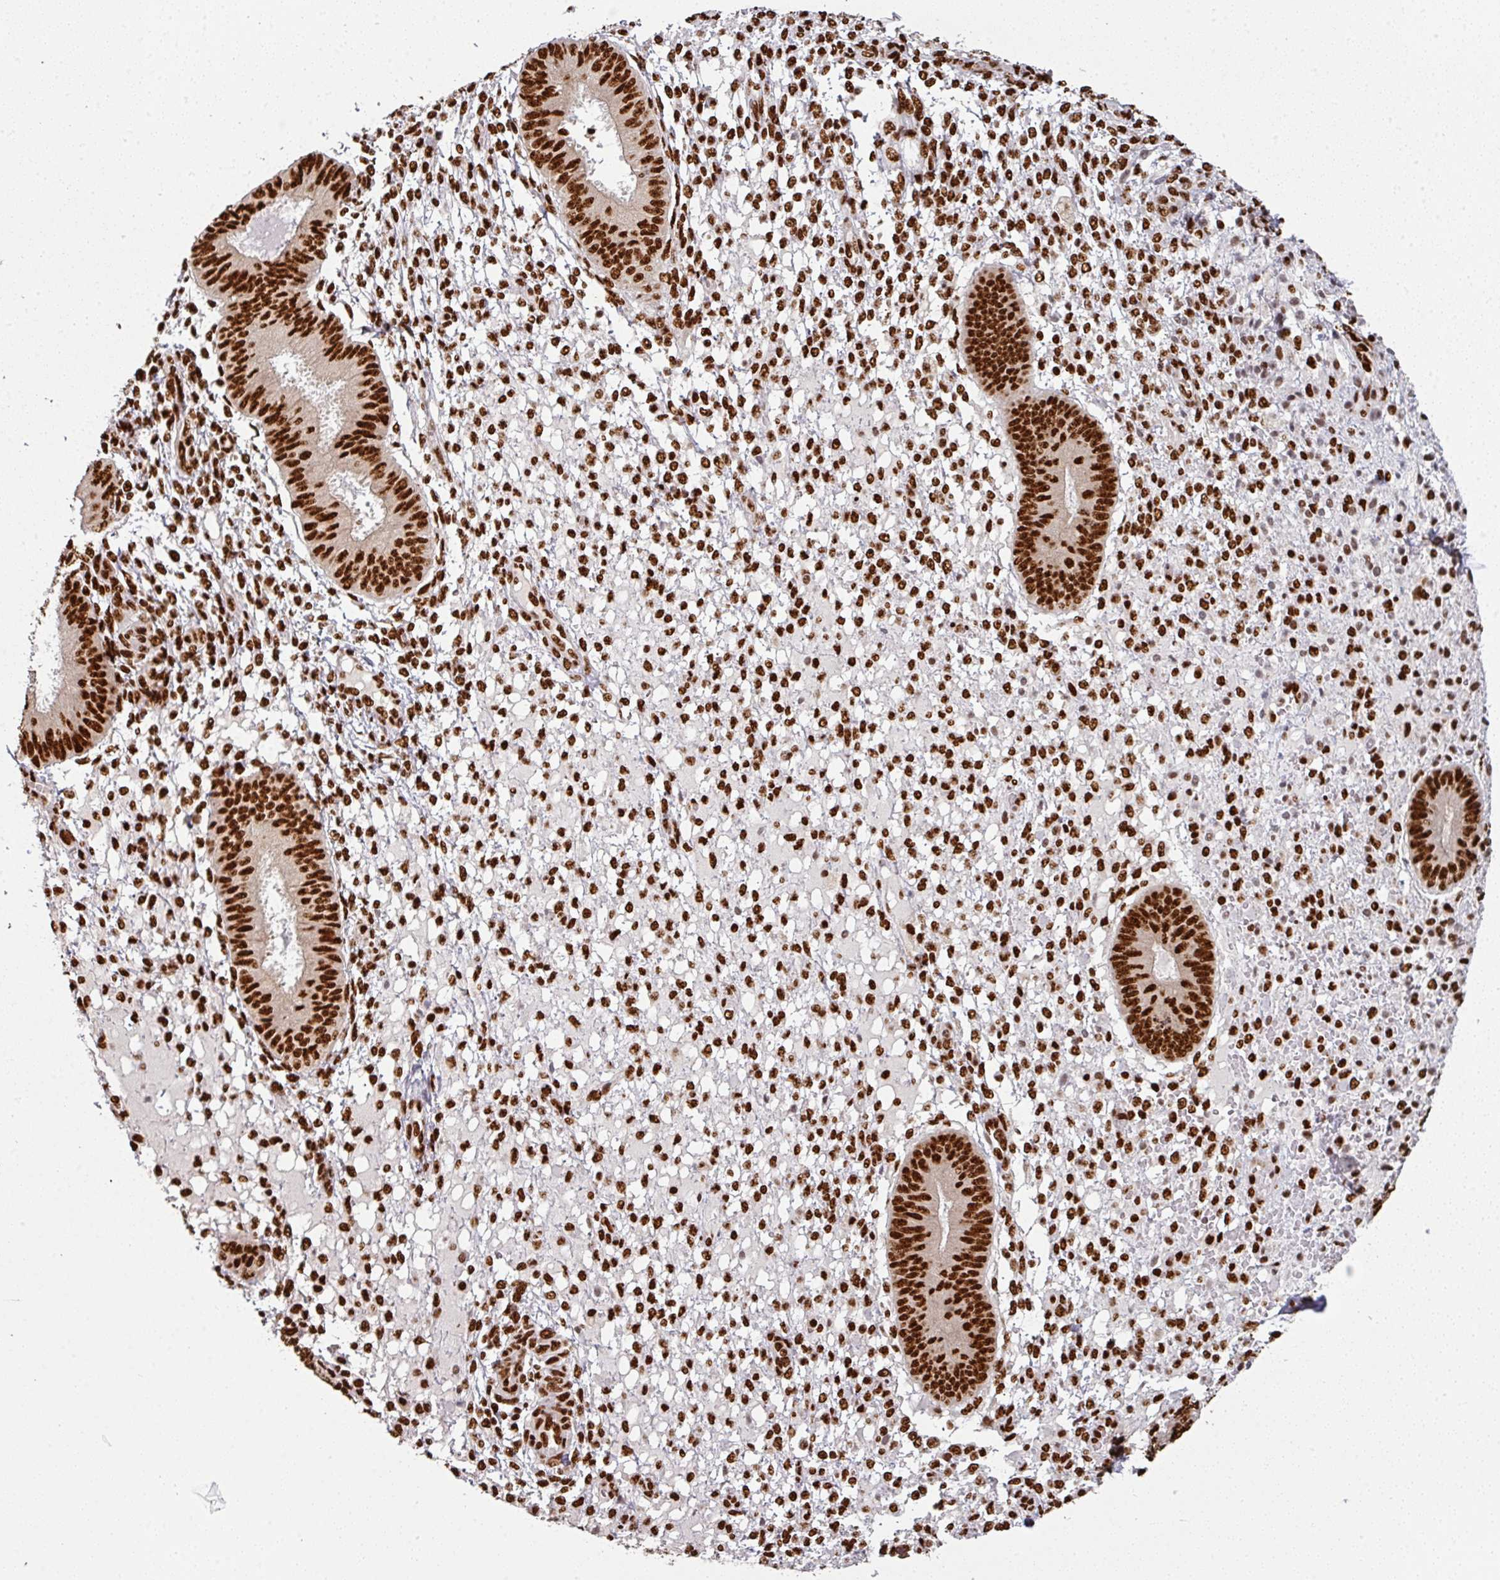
{"staining": {"intensity": "strong", "quantity": ">75%", "location": "nuclear"}, "tissue": "endometrium", "cell_type": "Cells in endometrial stroma", "image_type": "normal", "snomed": [{"axis": "morphology", "description": "Normal tissue, NOS"}, {"axis": "topography", "description": "Endometrium"}], "caption": "This image displays immunohistochemistry staining of unremarkable endometrium, with high strong nuclear positivity in about >75% of cells in endometrial stroma.", "gene": "SIK3", "patient": {"sex": "female", "age": 49}}